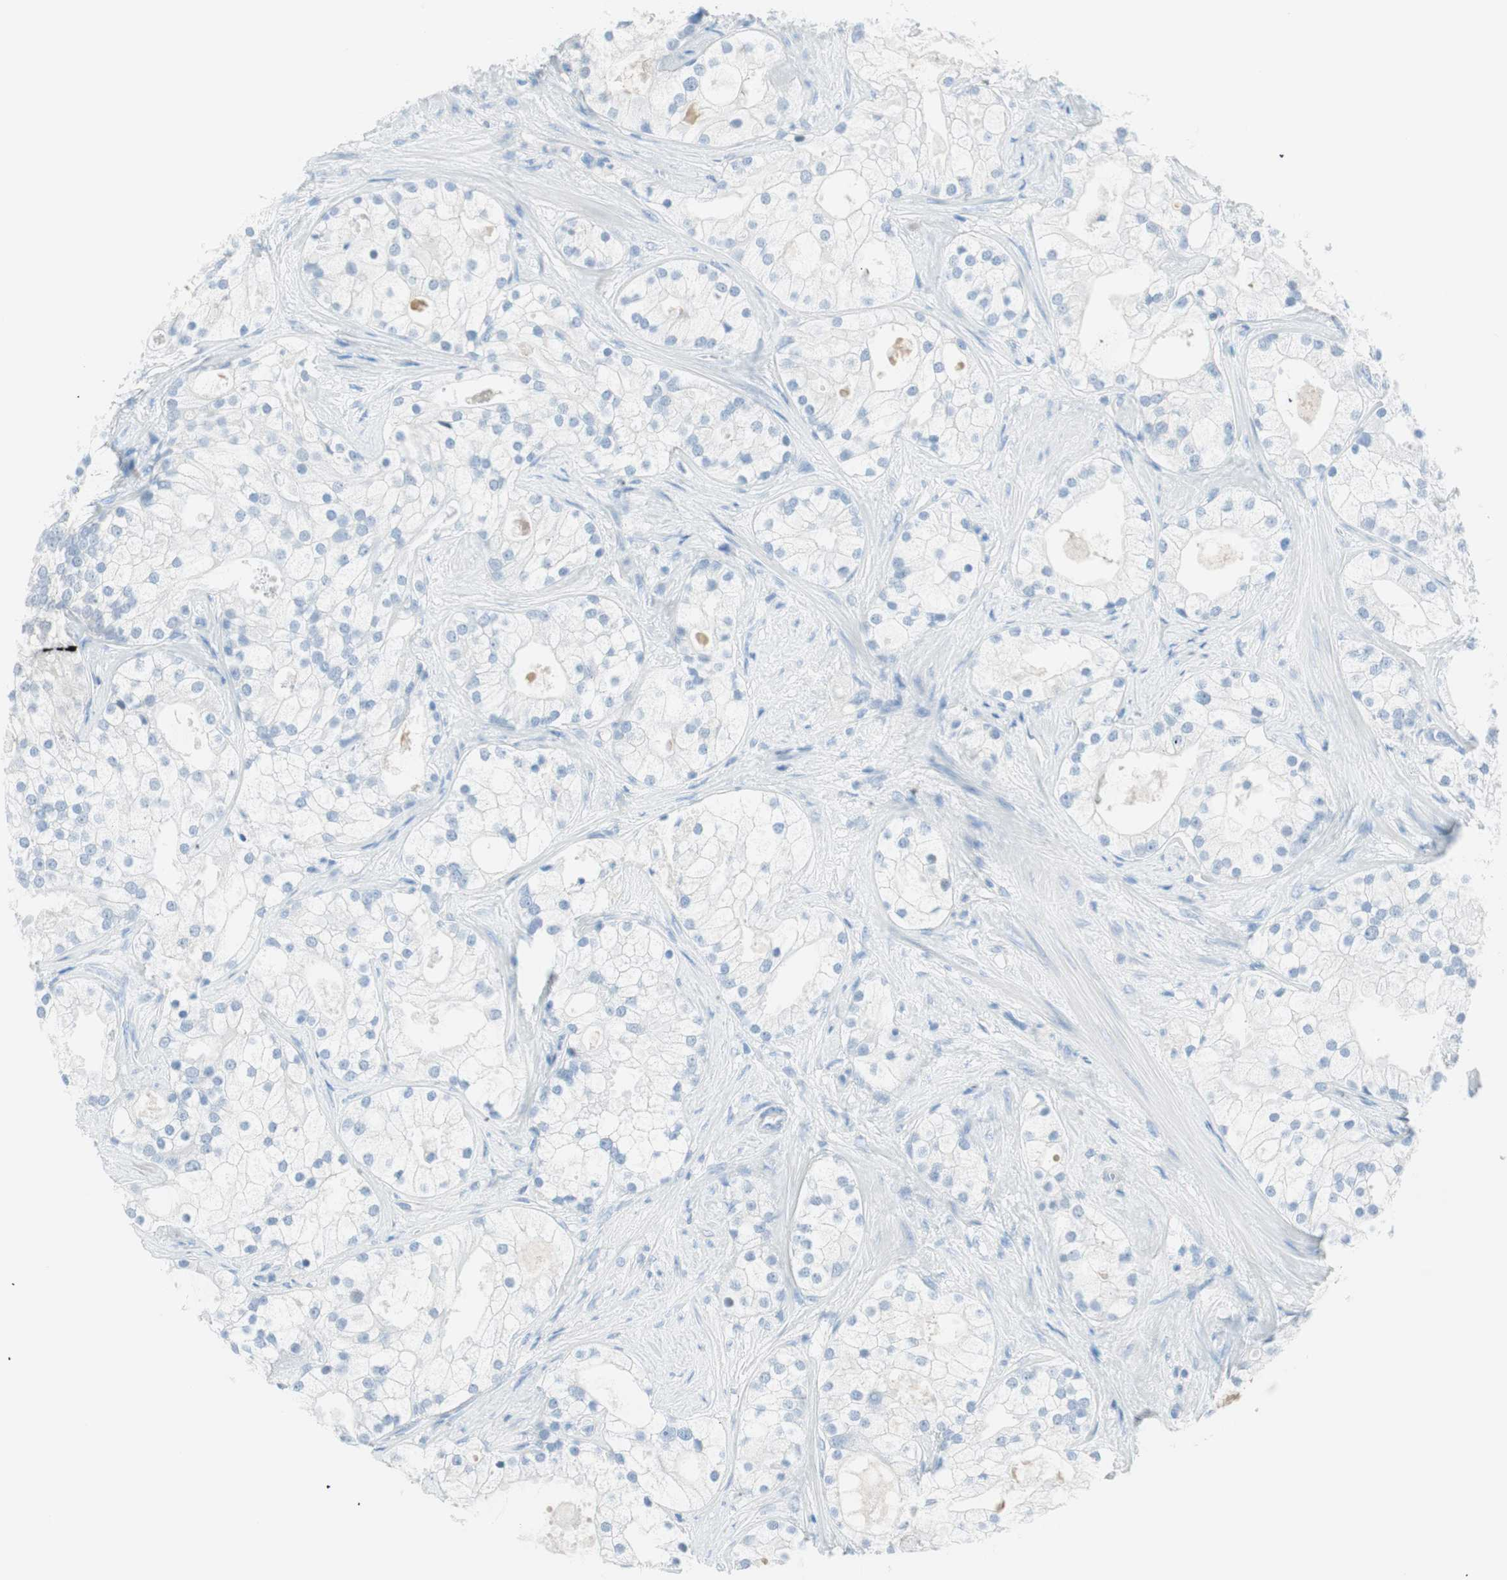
{"staining": {"intensity": "negative", "quantity": "none", "location": "none"}, "tissue": "prostate cancer", "cell_type": "Tumor cells", "image_type": "cancer", "snomed": [{"axis": "morphology", "description": "Adenocarcinoma, Low grade"}, {"axis": "topography", "description": "Prostate"}], "caption": "High magnification brightfield microscopy of prostate low-grade adenocarcinoma stained with DAB (brown) and counterstained with hematoxylin (blue): tumor cells show no significant positivity. (Brightfield microscopy of DAB (3,3'-diaminobenzidine) immunohistochemistry (IHC) at high magnification).", "gene": "TNFRSF13C", "patient": {"sex": "male", "age": 58}}